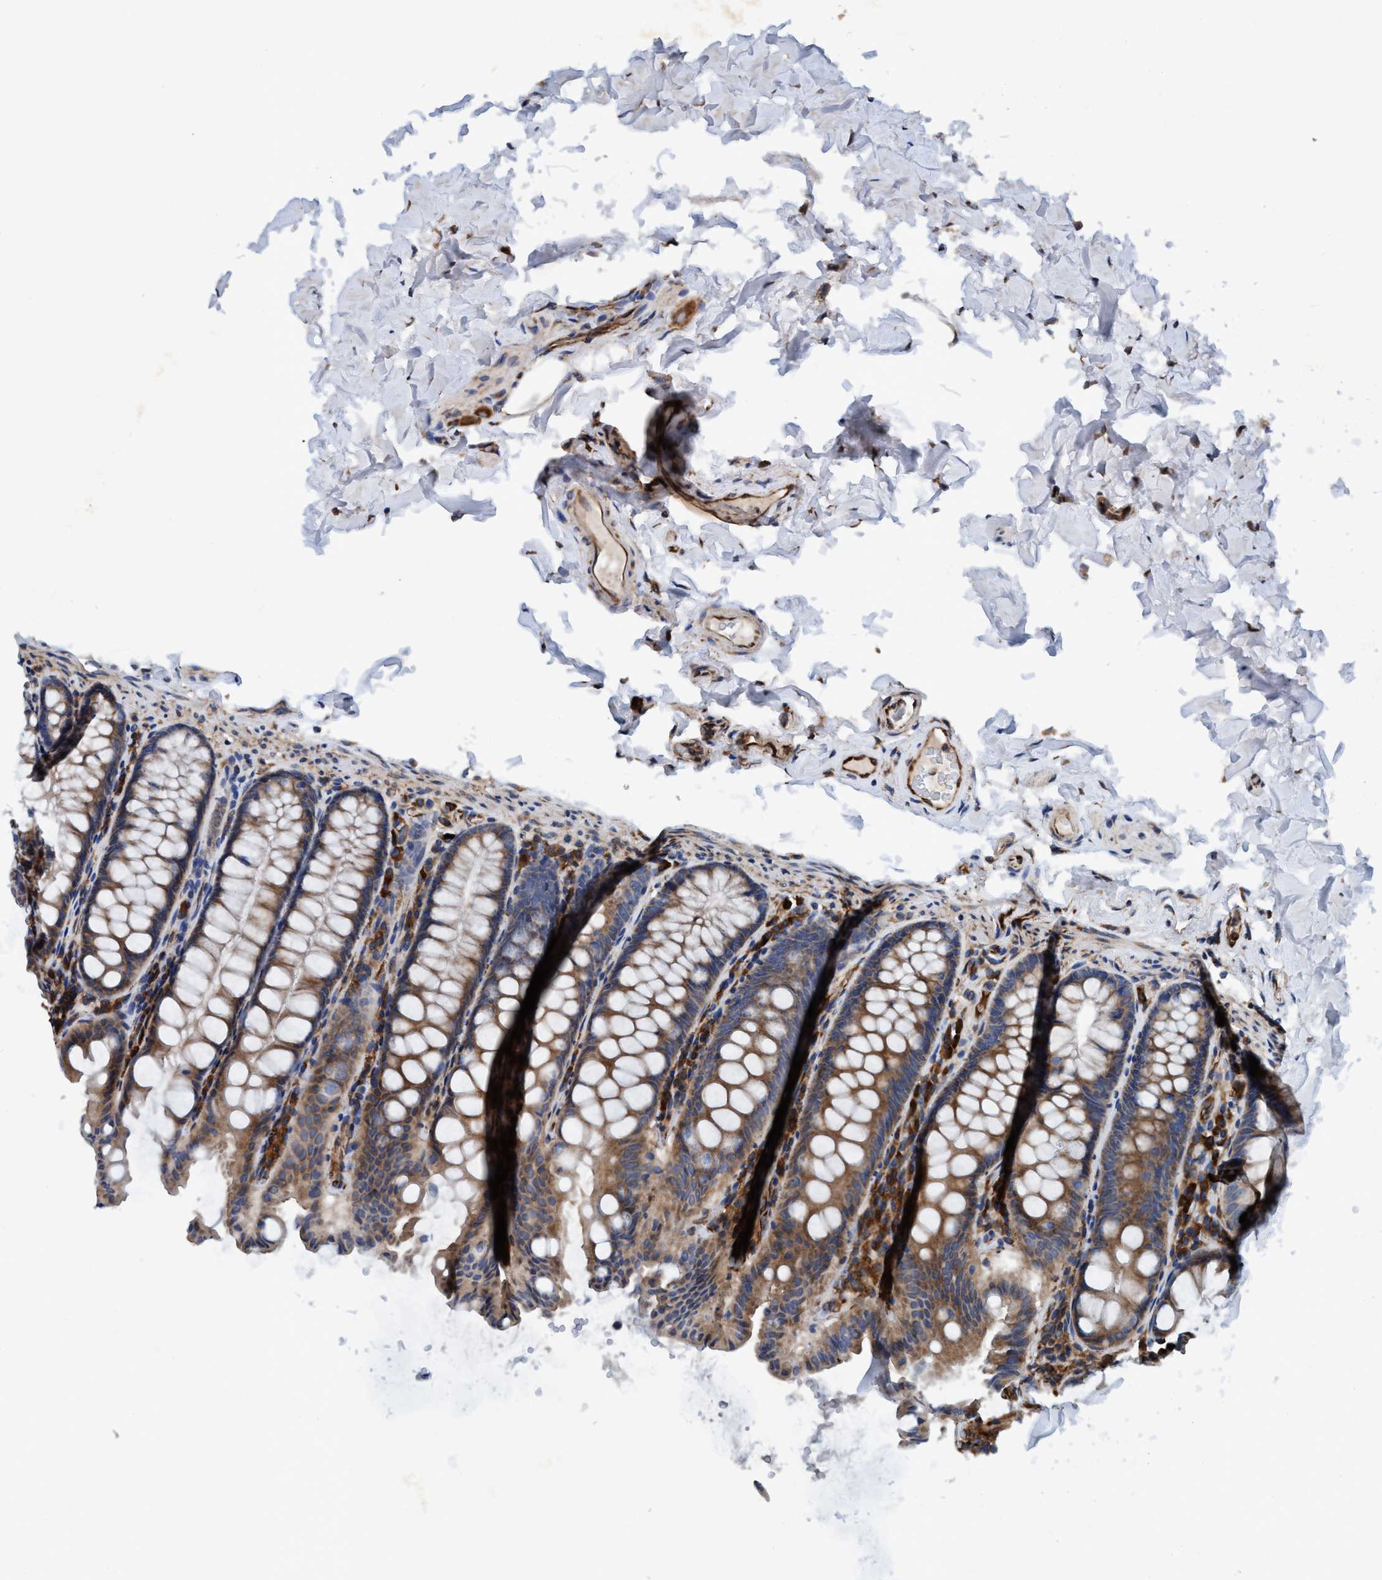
{"staining": {"intensity": "moderate", "quantity": ">75%", "location": "cytoplasmic/membranous"}, "tissue": "colon", "cell_type": "Endothelial cells", "image_type": "normal", "snomed": [{"axis": "morphology", "description": "Normal tissue, NOS"}, {"axis": "topography", "description": "Colon"}], "caption": "An image of colon stained for a protein shows moderate cytoplasmic/membranous brown staining in endothelial cells. The staining is performed using DAB (3,3'-diaminobenzidine) brown chromogen to label protein expression. The nuclei are counter-stained blue using hematoxylin.", "gene": "ENDOG", "patient": {"sex": "female", "age": 61}}